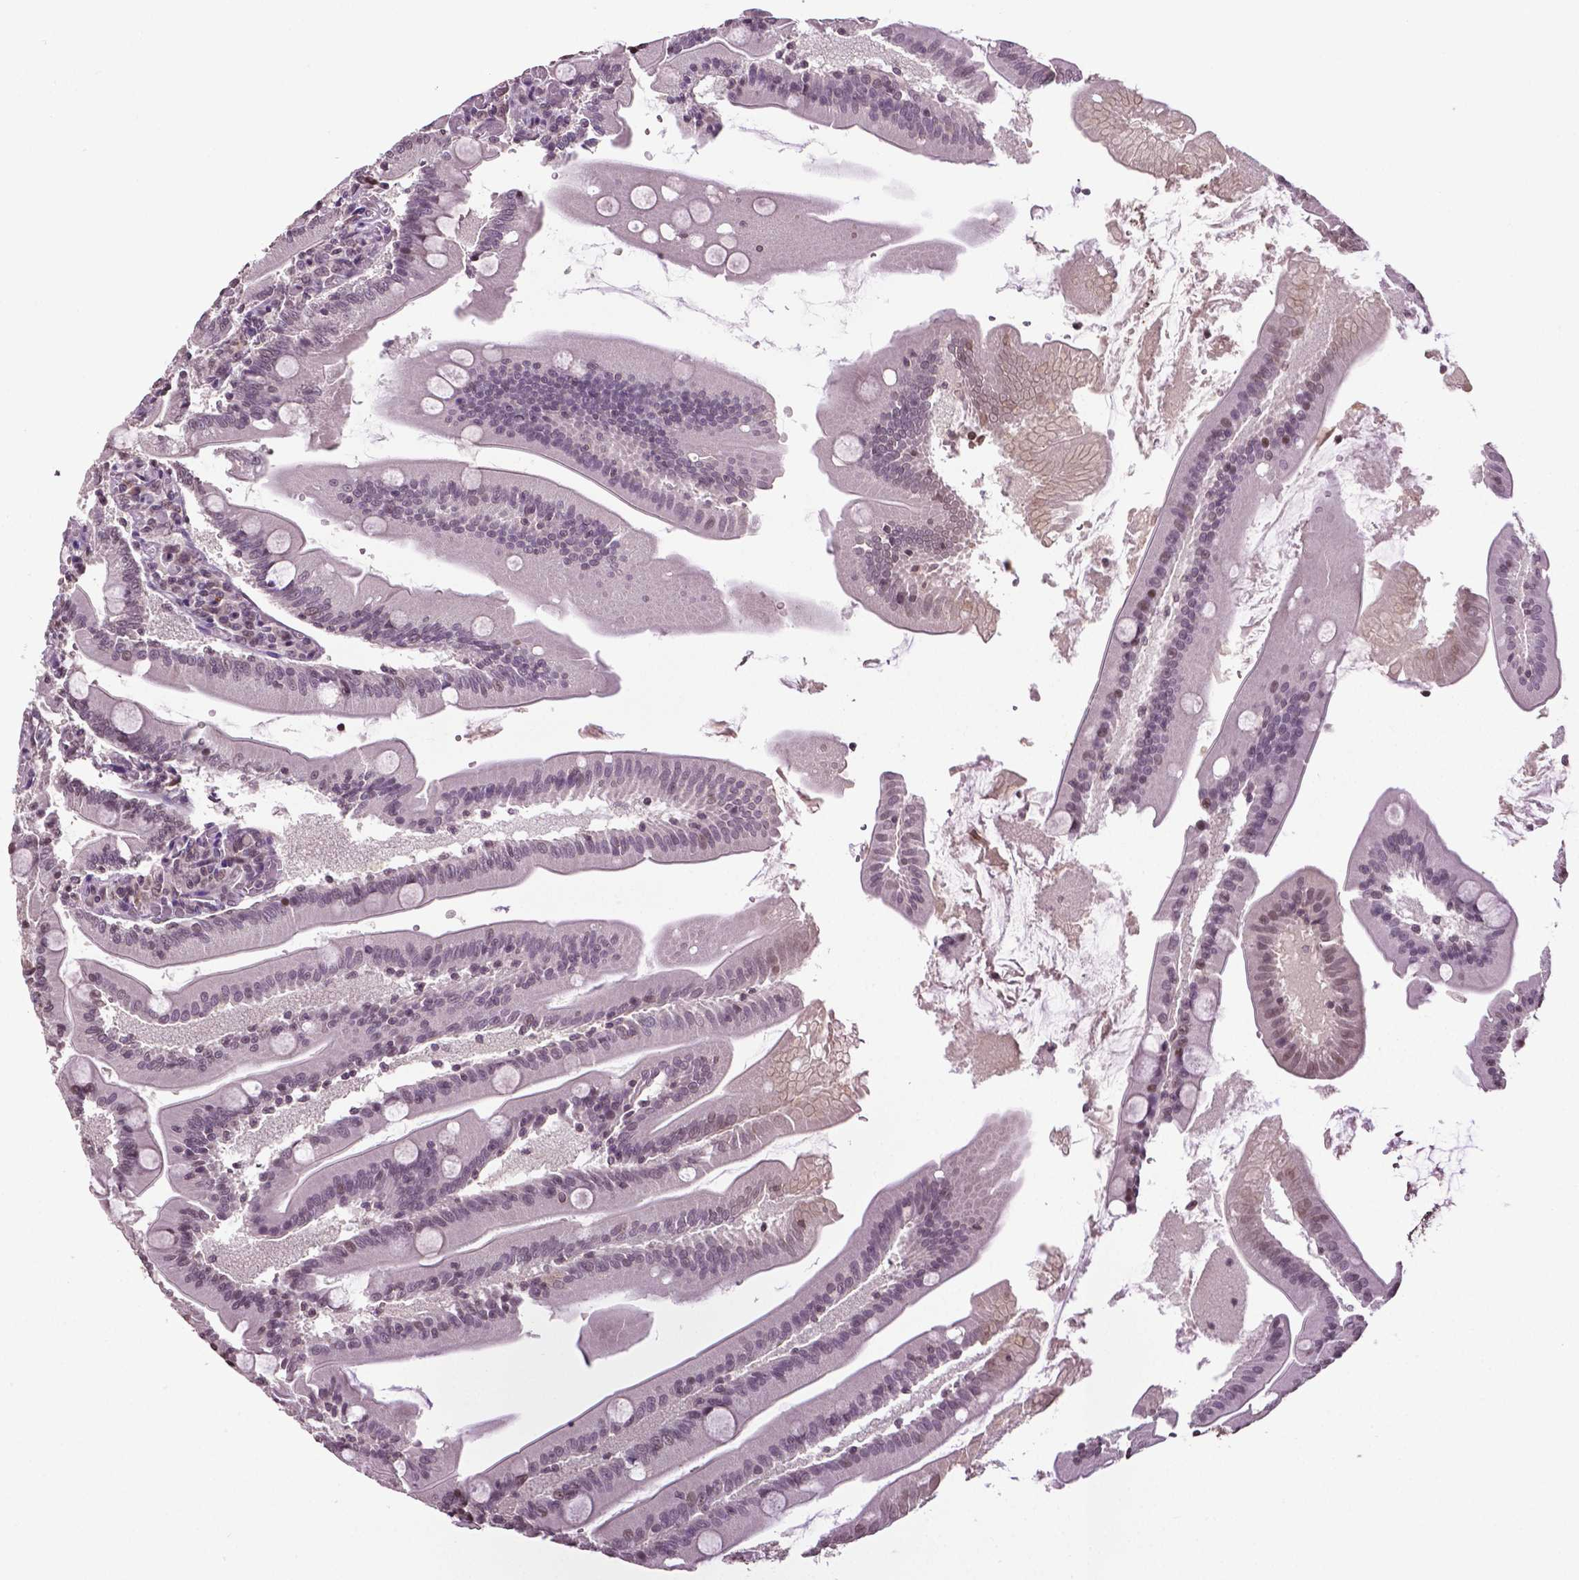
{"staining": {"intensity": "moderate", "quantity": "25%-75%", "location": "nuclear"}, "tissue": "small intestine", "cell_type": "Glandular cells", "image_type": "normal", "snomed": [{"axis": "morphology", "description": "Normal tissue, NOS"}, {"axis": "topography", "description": "Small intestine"}], "caption": "Brown immunohistochemical staining in benign human small intestine shows moderate nuclear expression in about 25%-75% of glandular cells. The staining was performed using DAB to visualize the protein expression in brown, while the nuclei were stained in blue with hematoxylin (Magnification: 20x).", "gene": "DLX5", "patient": {"sex": "male", "age": 37}}